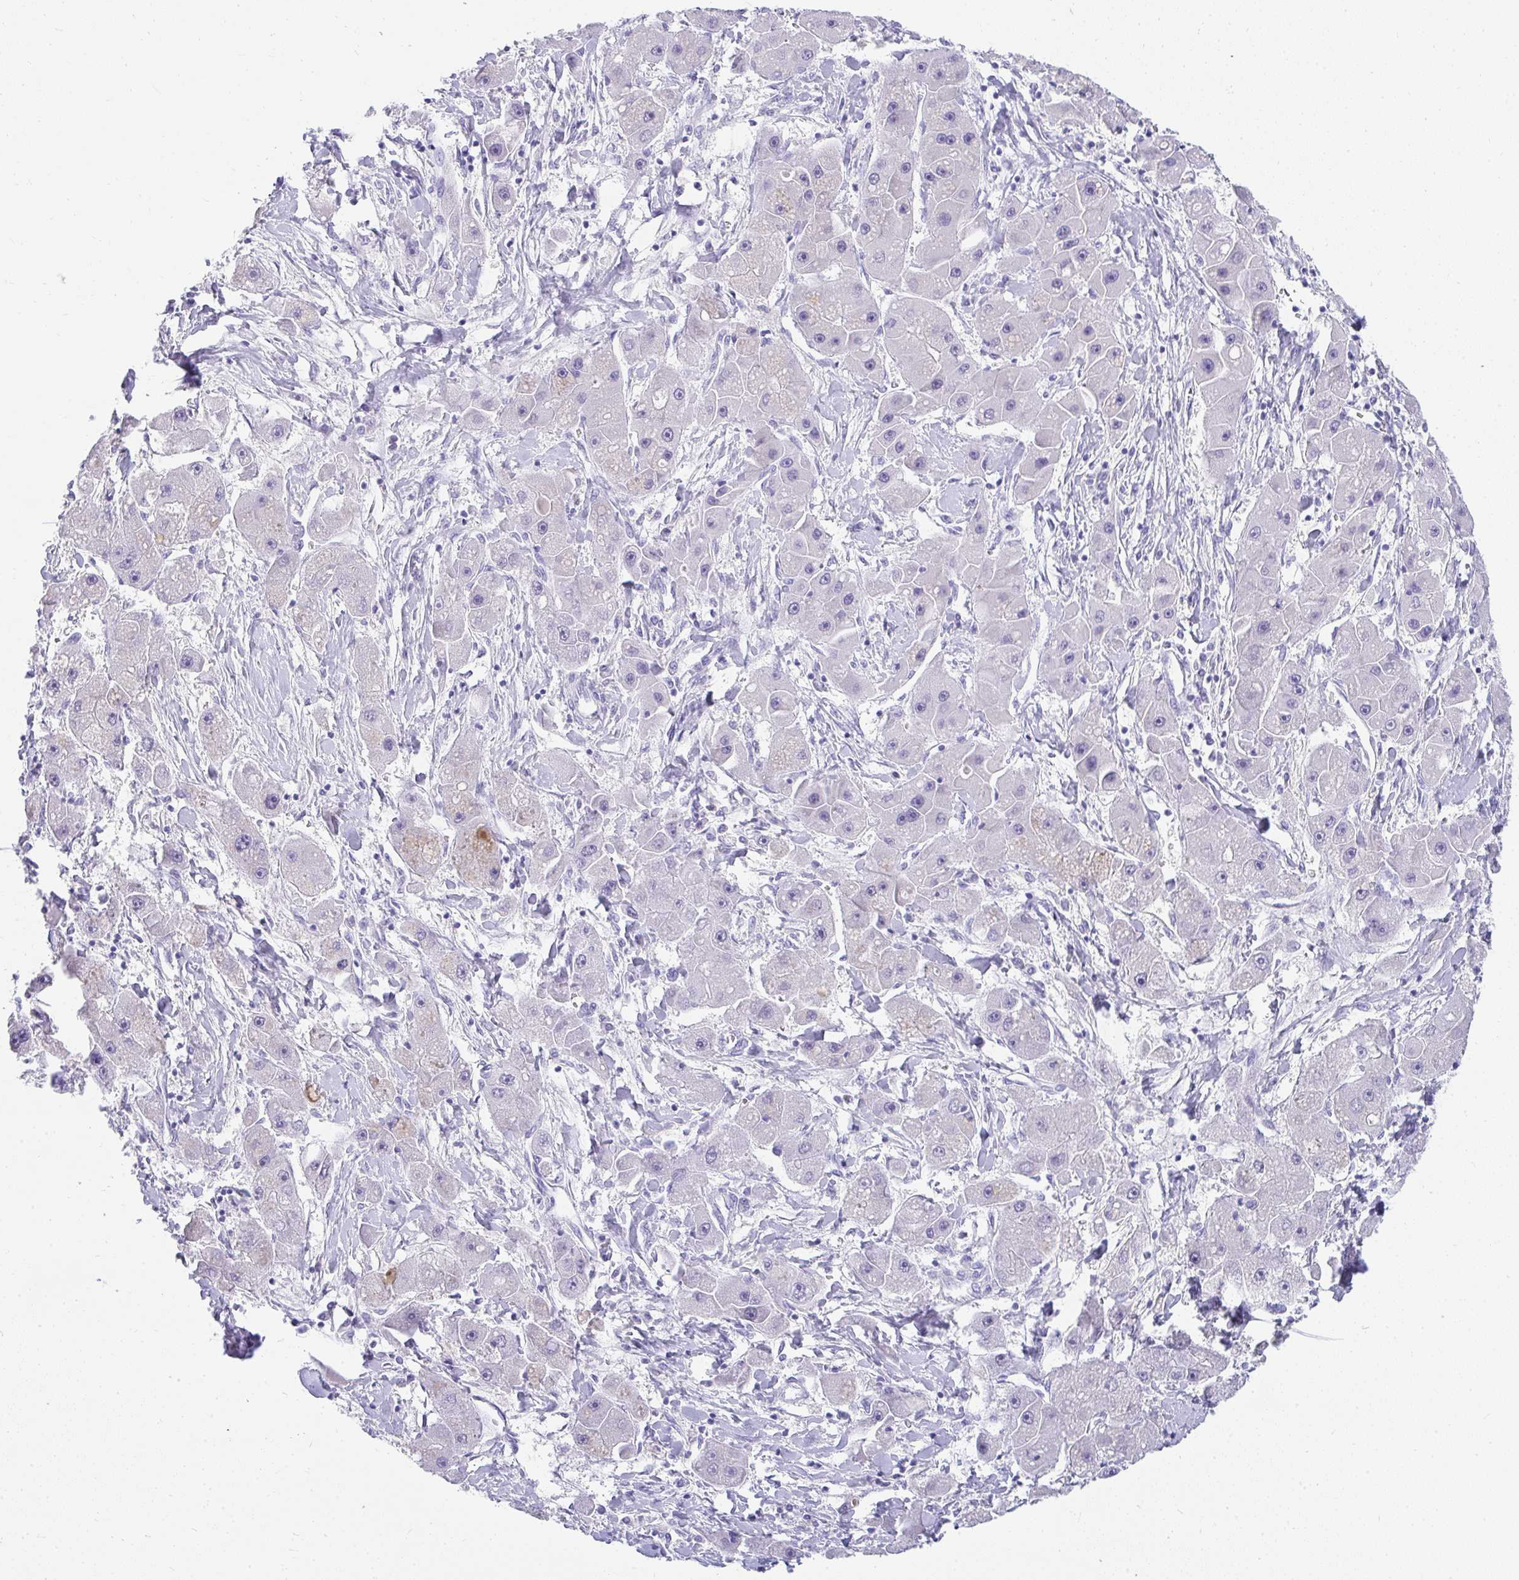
{"staining": {"intensity": "negative", "quantity": "none", "location": "none"}, "tissue": "liver cancer", "cell_type": "Tumor cells", "image_type": "cancer", "snomed": [{"axis": "morphology", "description": "Carcinoma, Hepatocellular, NOS"}, {"axis": "topography", "description": "Liver"}], "caption": "DAB (3,3'-diaminobenzidine) immunohistochemical staining of liver hepatocellular carcinoma exhibits no significant staining in tumor cells.", "gene": "TNNT1", "patient": {"sex": "male", "age": 24}}